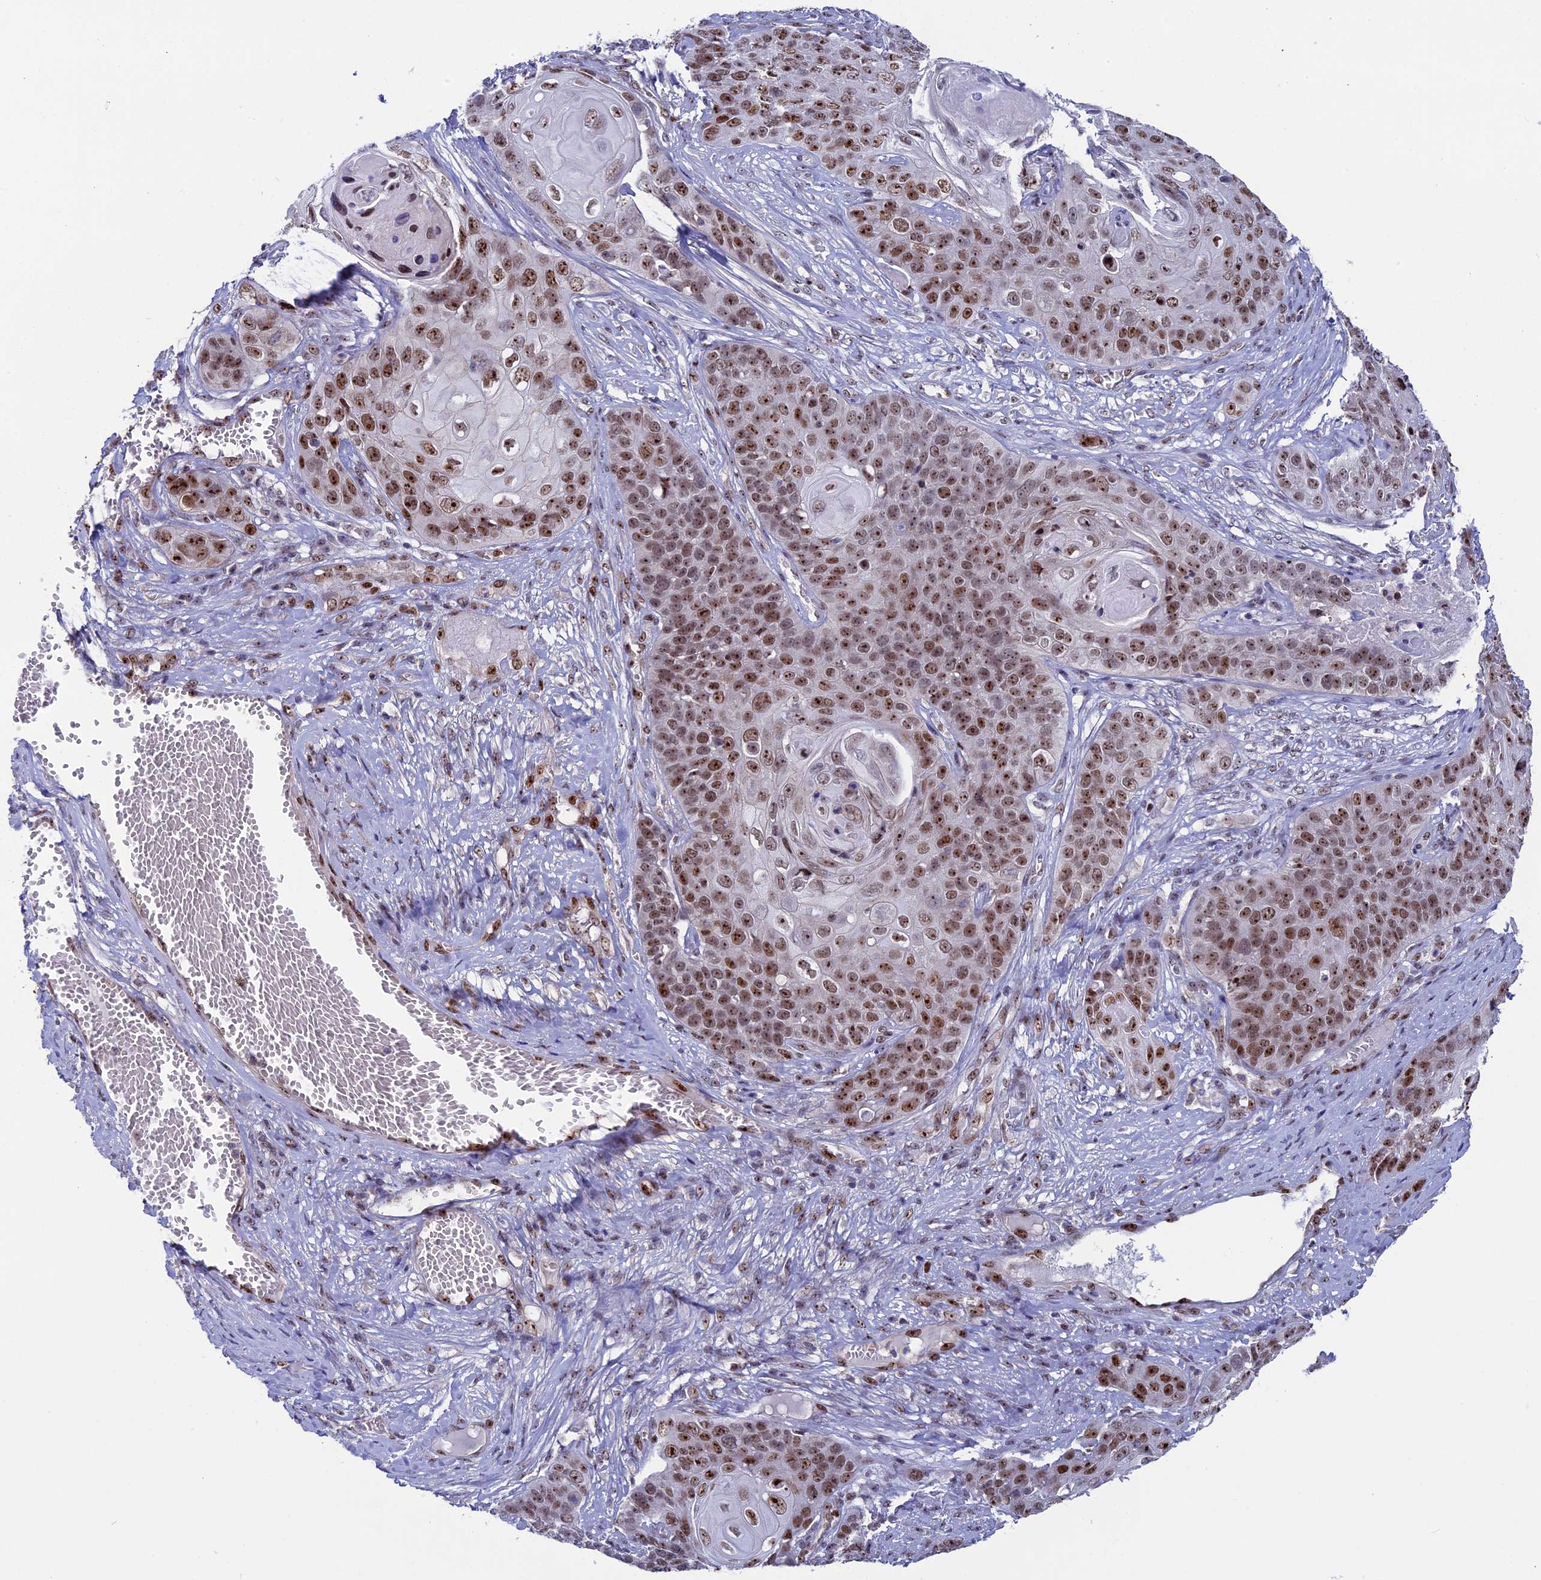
{"staining": {"intensity": "moderate", "quantity": ">75%", "location": "nuclear"}, "tissue": "skin cancer", "cell_type": "Tumor cells", "image_type": "cancer", "snomed": [{"axis": "morphology", "description": "Squamous cell carcinoma, NOS"}, {"axis": "topography", "description": "Skin"}], "caption": "Brown immunohistochemical staining in skin cancer (squamous cell carcinoma) reveals moderate nuclear staining in about >75% of tumor cells. The staining is performed using DAB brown chromogen to label protein expression. The nuclei are counter-stained blue using hematoxylin.", "gene": "CCDC86", "patient": {"sex": "male", "age": 55}}